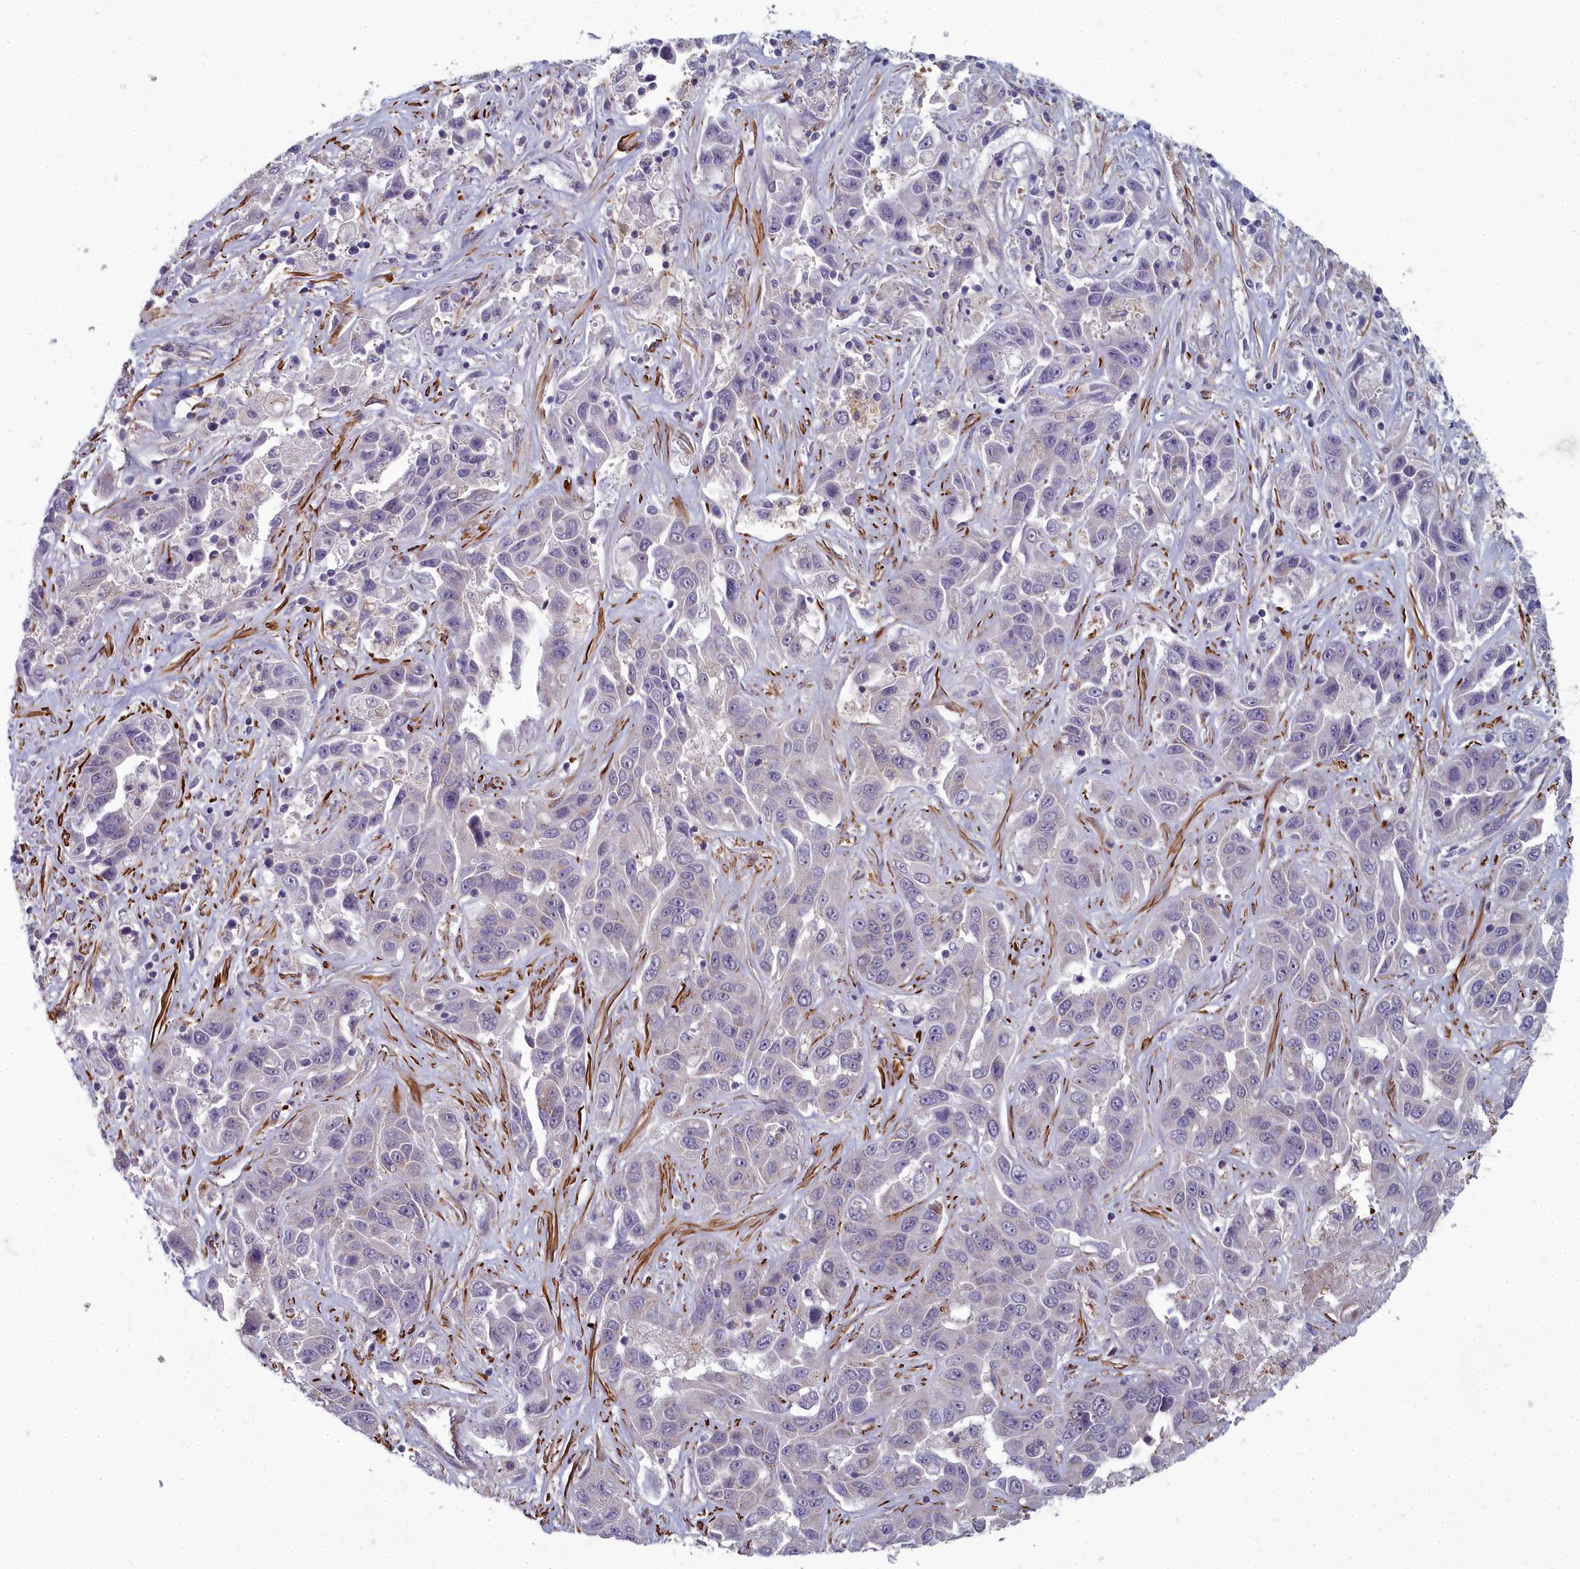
{"staining": {"intensity": "negative", "quantity": "none", "location": "none"}, "tissue": "liver cancer", "cell_type": "Tumor cells", "image_type": "cancer", "snomed": [{"axis": "morphology", "description": "Cholangiocarcinoma"}, {"axis": "topography", "description": "Liver"}], "caption": "An image of cholangiocarcinoma (liver) stained for a protein shows no brown staining in tumor cells.", "gene": "ZNF626", "patient": {"sex": "female", "age": 52}}